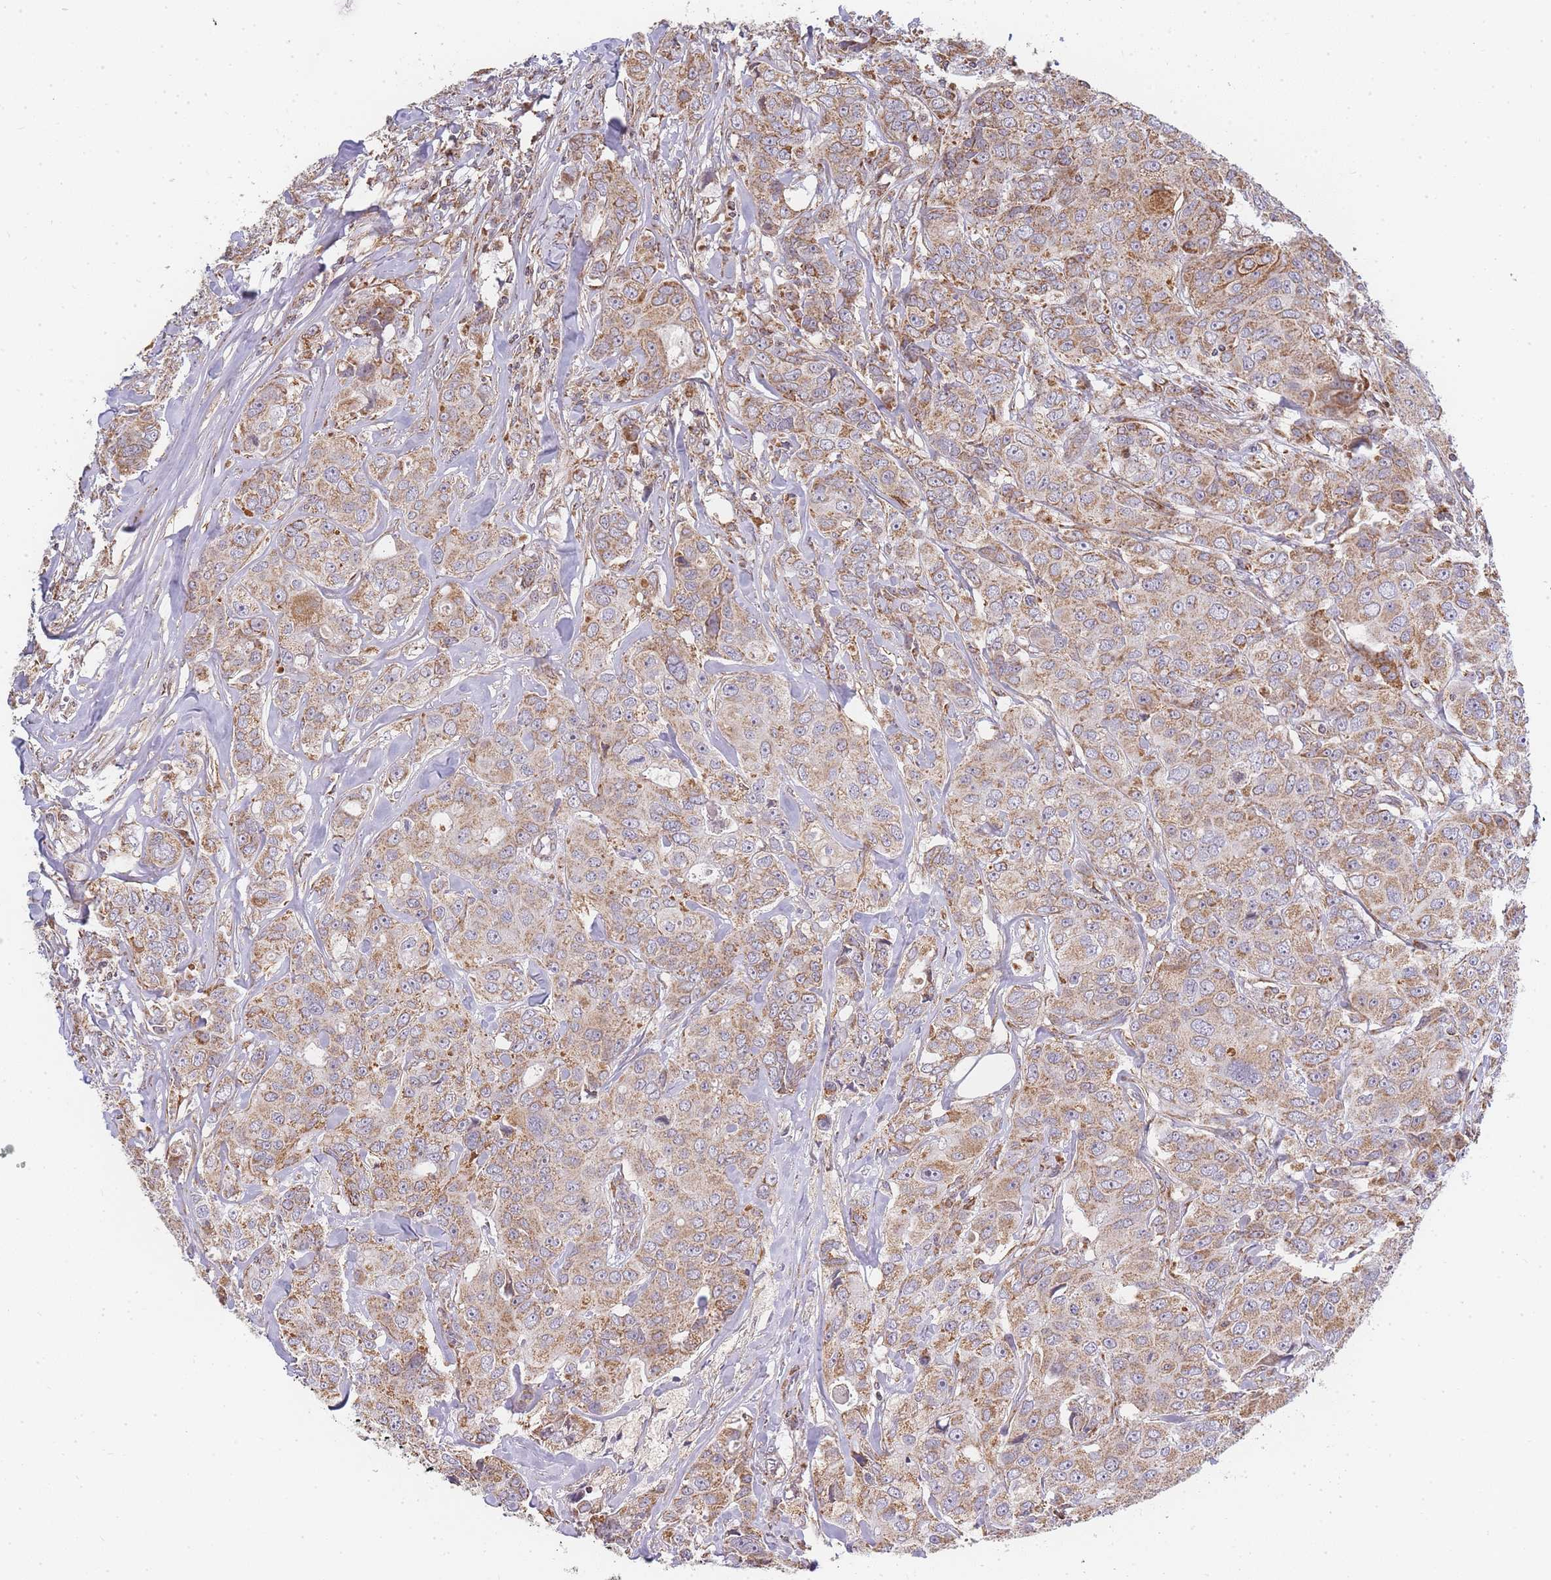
{"staining": {"intensity": "moderate", "quantity": ">75%", "location": "cytoplasmic/membranous"}, "tissue": "breast cancer", "cell_type": "Tumor cells", "image_type": "cancer", "snomed": [{"axis": "morphology", "description": "Duct carcinoma"}, {"axis": "topography", "description": "Breast"}], "caption": "Human breast cancer (intraductal carcinoma) stained with a brown dye displays moderate cytoplasmic/membranous positive expression in approximately >75% of tumor cells.", "gene": "ADCY9", "patient": {"sex": "female", "age": 43}}